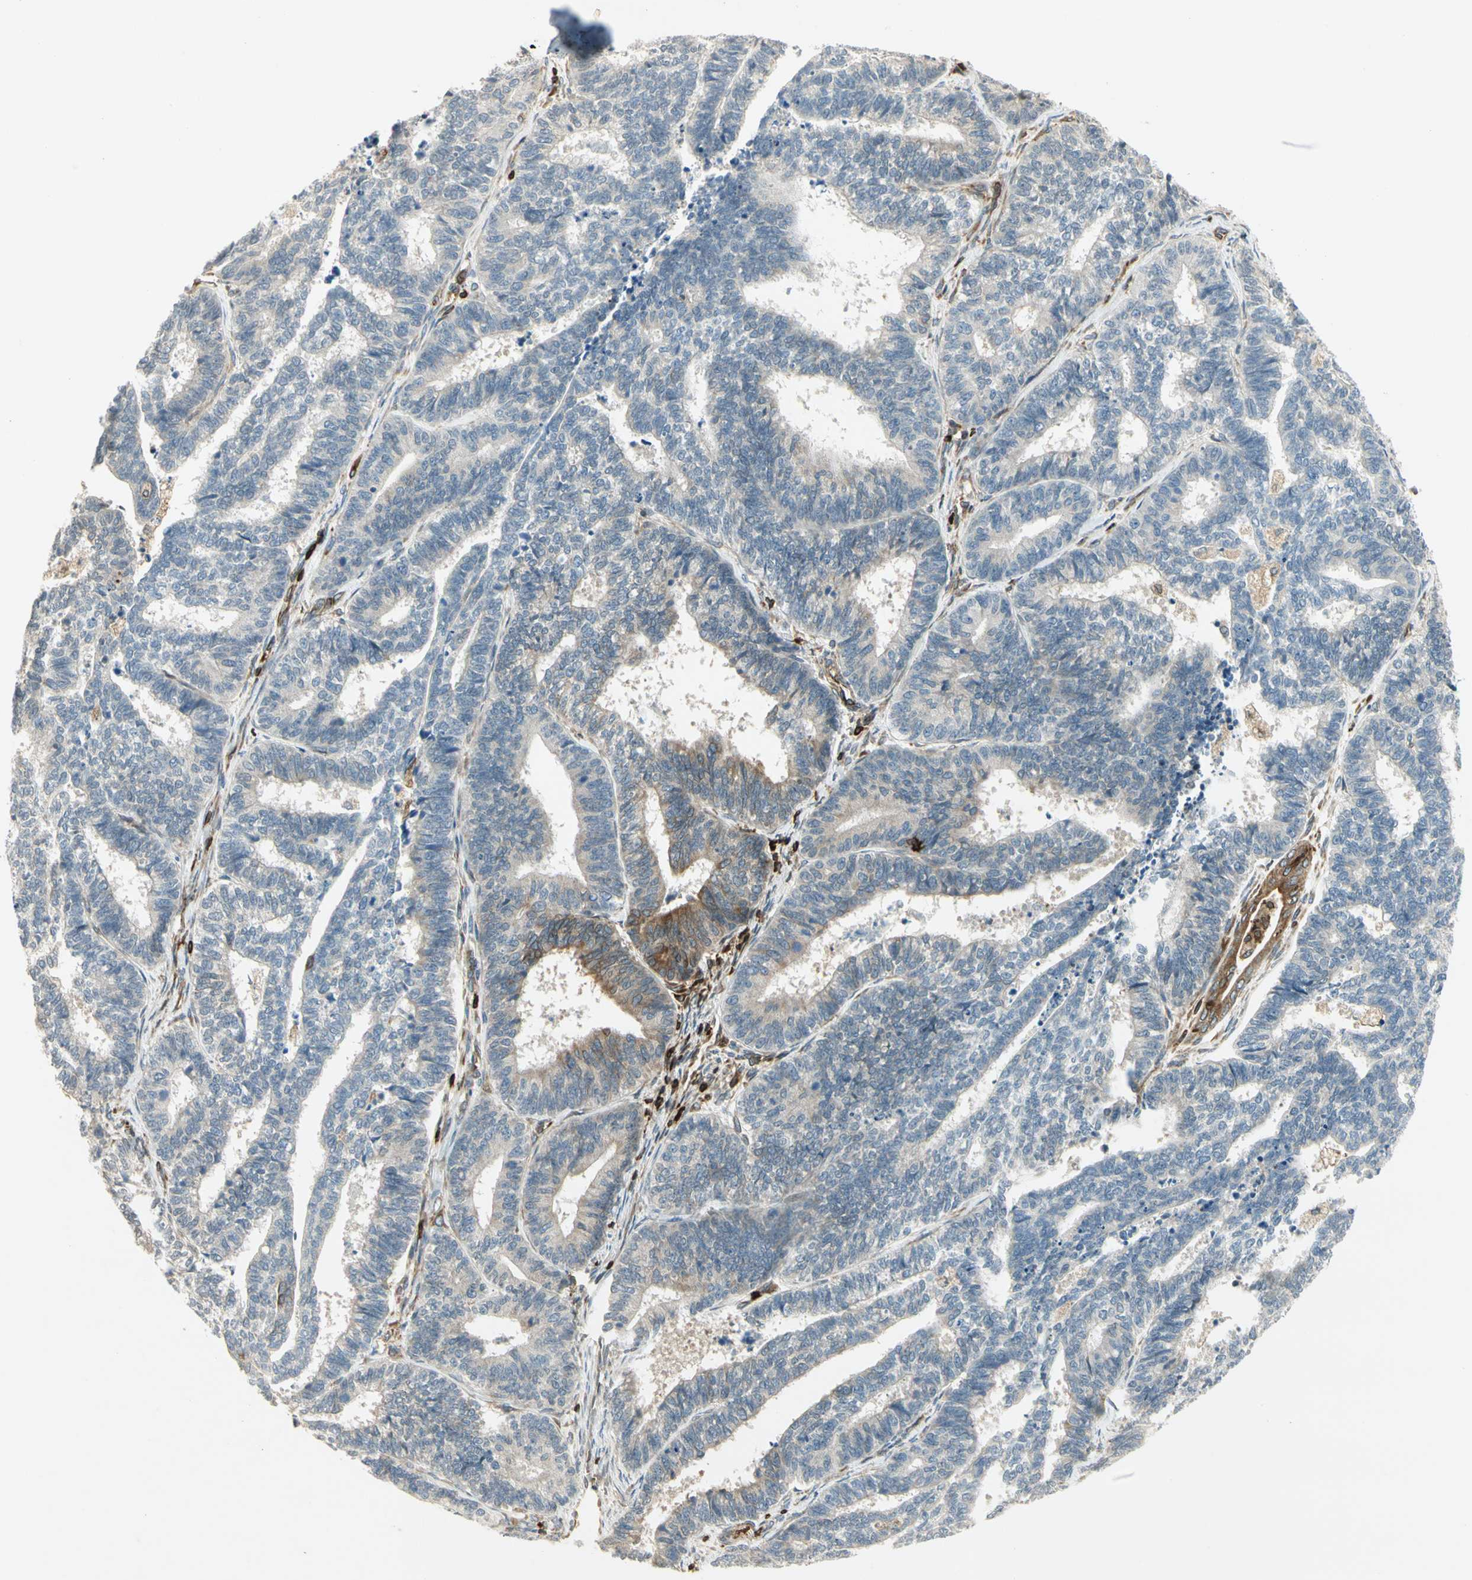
{"staining": {"intensity": "weak", "quantity": "<25%", "location": "cytoplasmic/membranous"}, "tissue": "endometrial cancer", "cell_type": "Tumor cells", "image_type": "cancer", "snomed": [{"axis": "morphology", "description": "Adenocarcinoma, NOS"}, {"axis": "topography", "description": "Endometrium"}], "caption": "Immunohistochemistry histopathology image of human endometrial cancer stained for a protein (brown), which demonstrates no staining in tumor cells. Brightfield microscopy of immunohistochemistry (IHC) stained with DAB (brown) and hematoxylin (blue), captured at high magnification.", "gene": "TAPBP", "patient": {"sex": "female", "age": 70}}